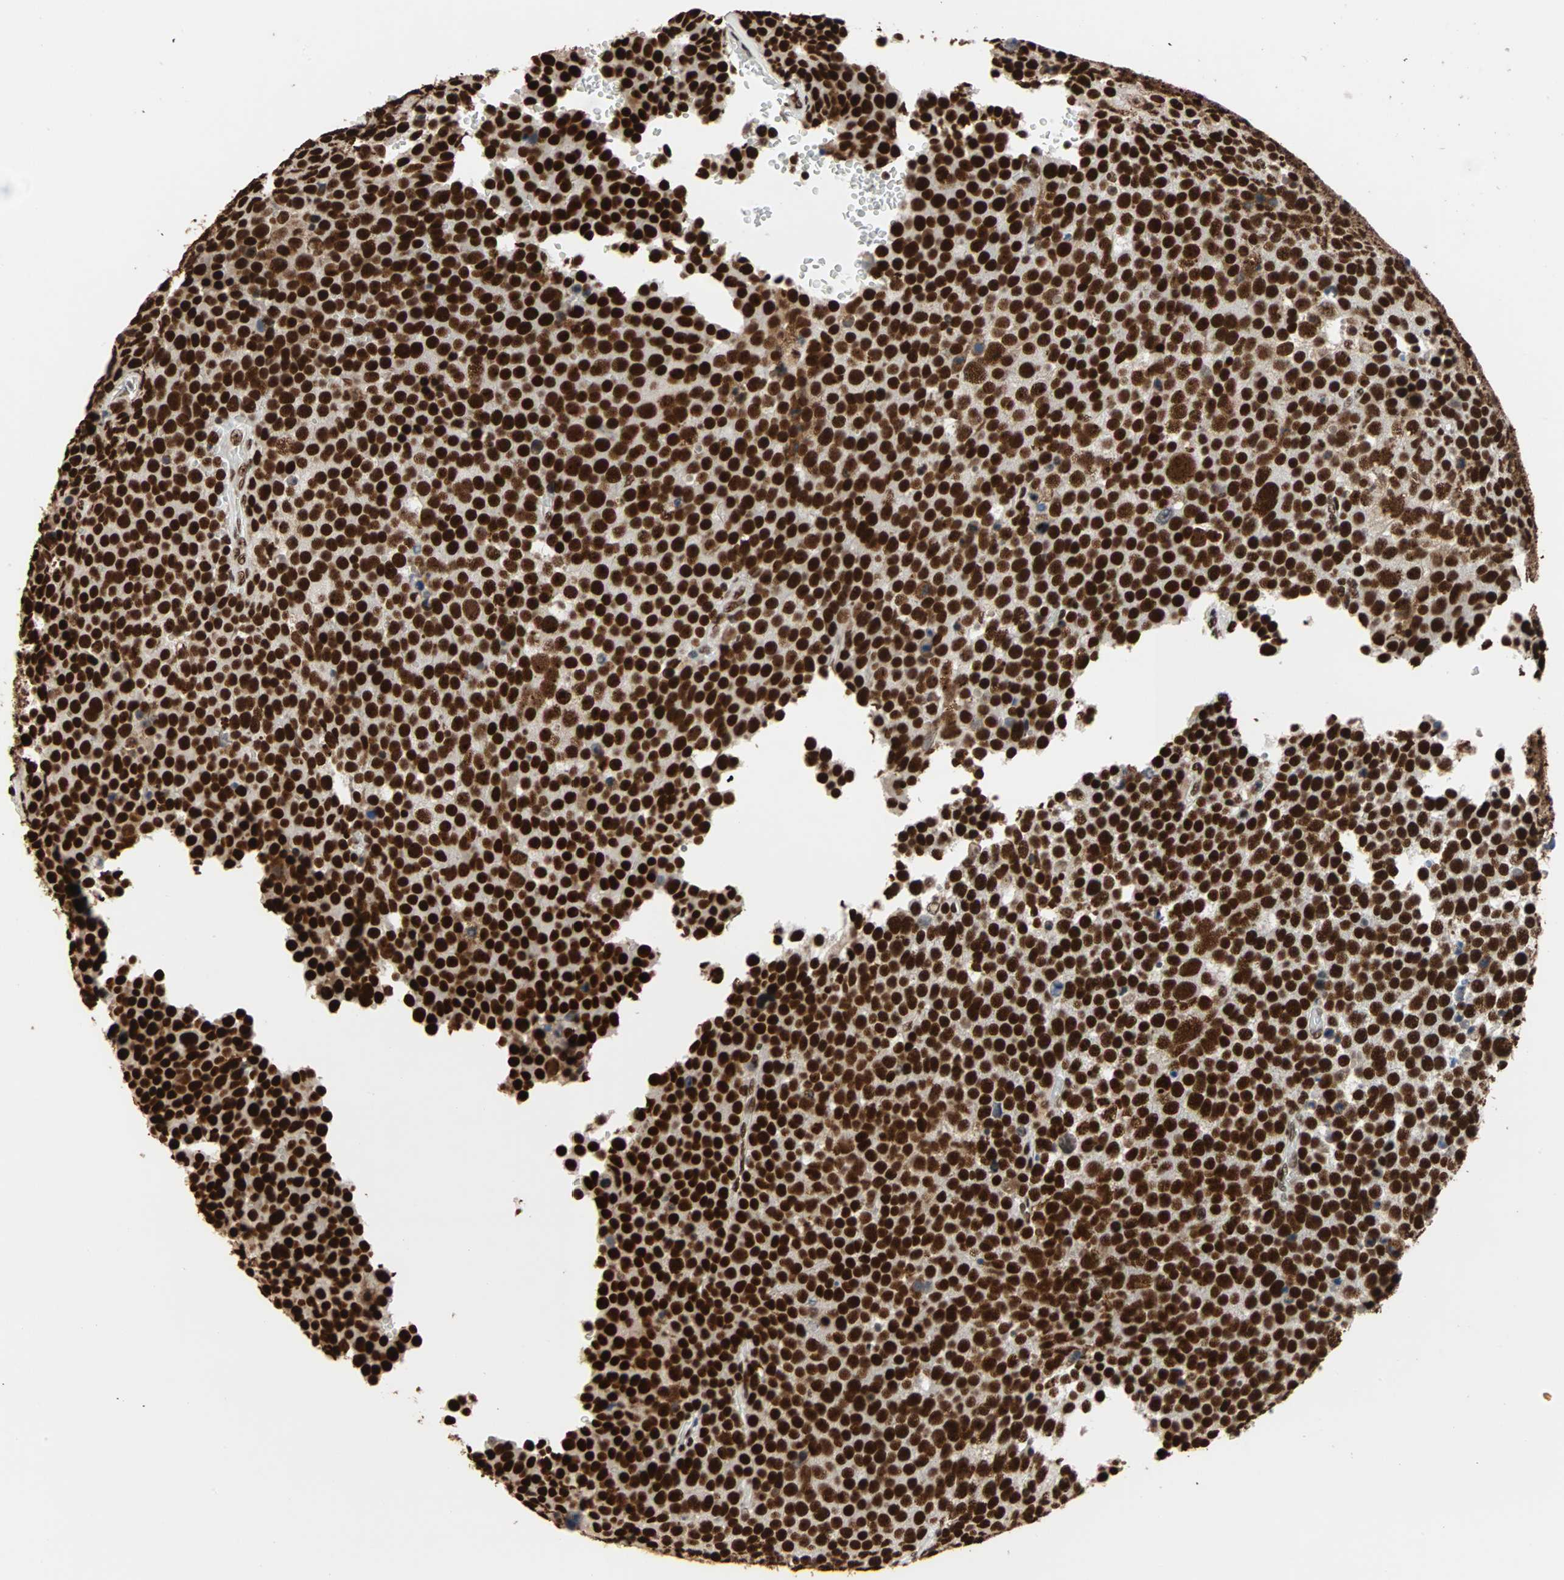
{"staining": {"intensity": "strong", "quantity": ">75%", "location": "cytoplasmic/membranous,nuclear"}, "tissue": "testis cancer", "cell_type": "Tumor cells", "image_type": "cancer", "snomed": [{"axis": "morphology", "description": "Seminoma, NOS"}, {"axis": "topography", "description": "Testis"}], "caption": "Strong cytoplasmic/membranous and nuclear protein staining is seen in about >75% of tumor cells in seminoma (testis).", "gene": "ILF2", "patient": {"sex": "male", "age": 71}}